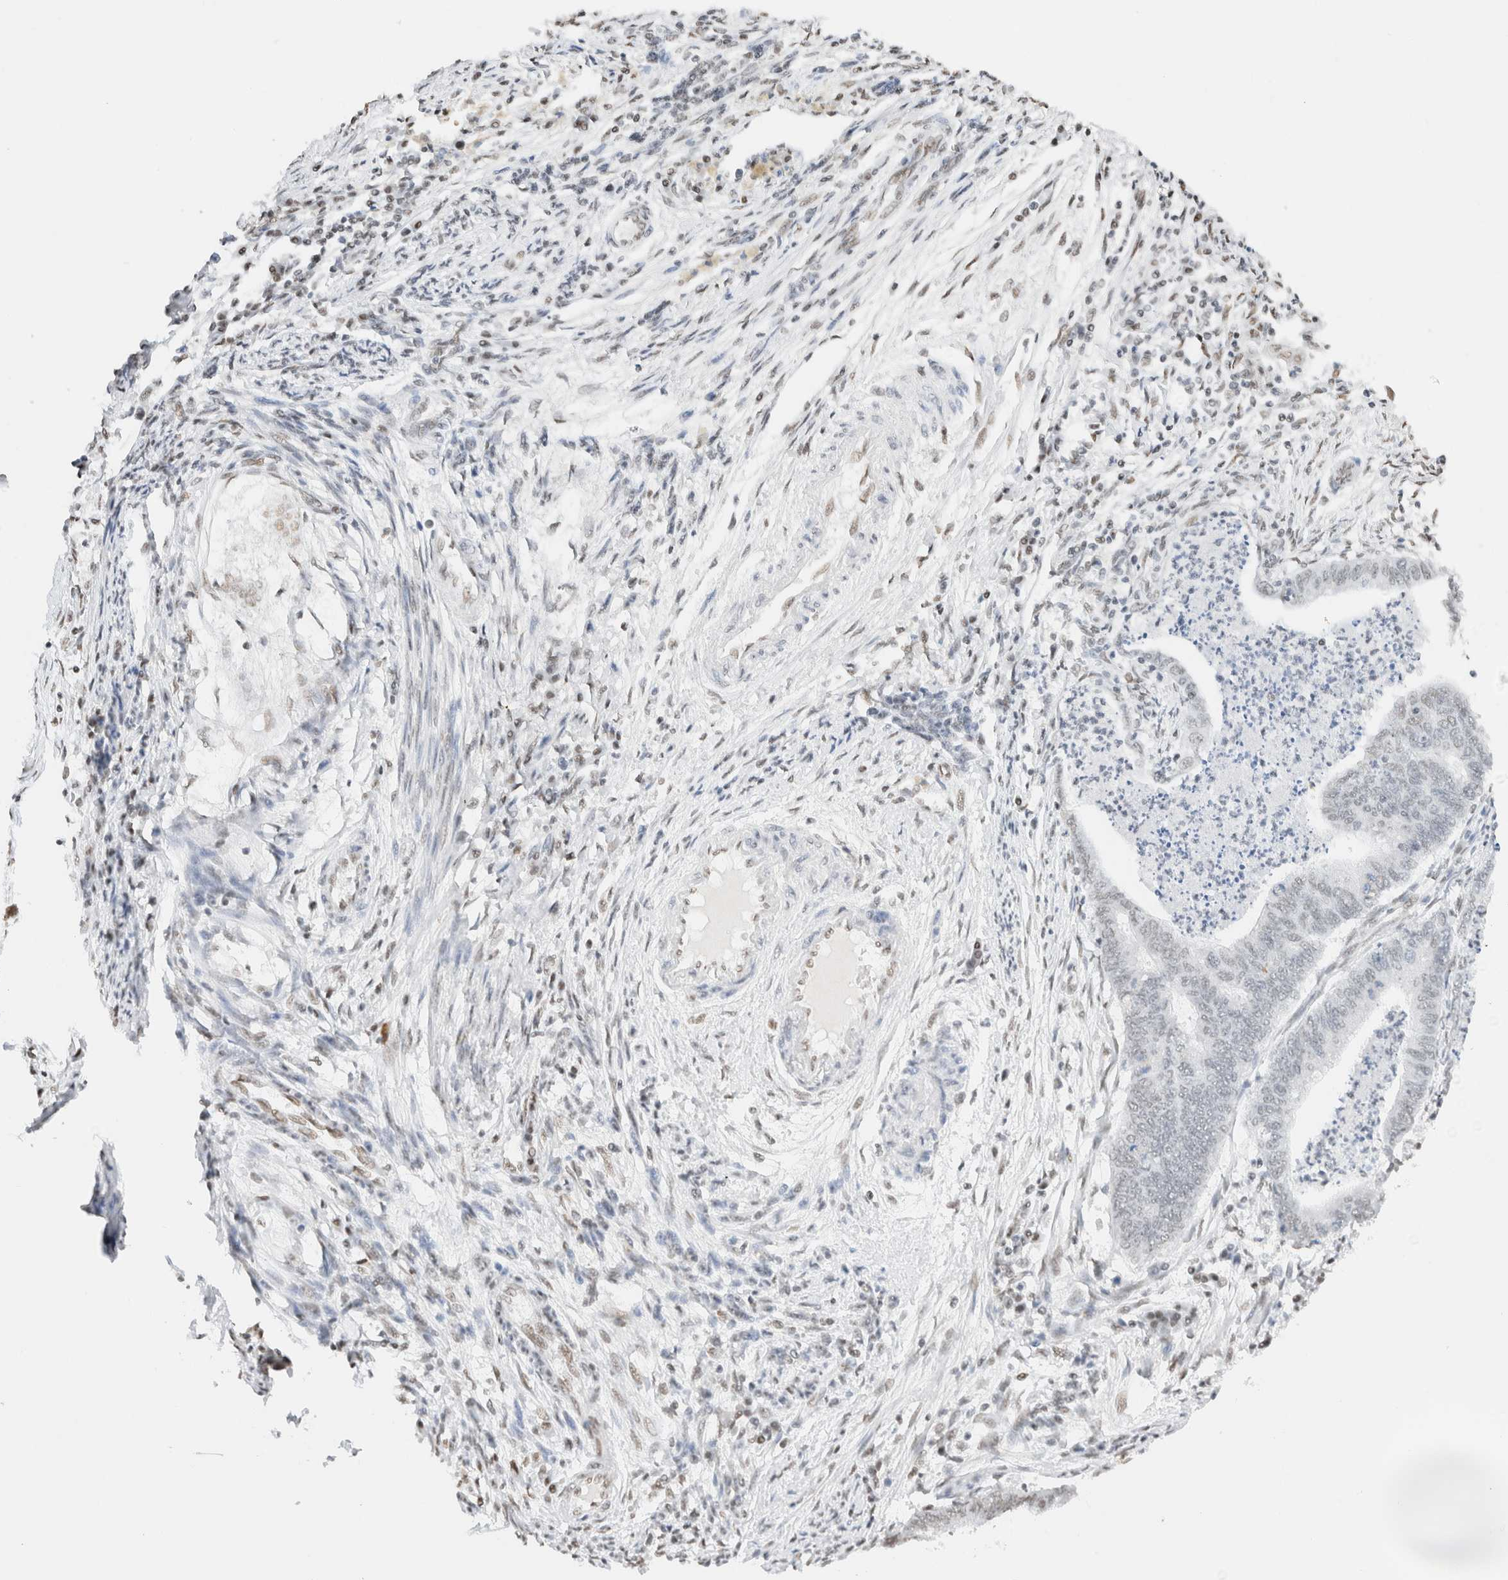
{"staining": {"intensity": "weak", "quantity": "<25%", "location": "nuclear"}, "tissue": "endometrial cancer", "cell_type": "Tumor cells", "image_type": "cancer", "snomed": [{"axis": "morphology", "description": "Polyp, NOS"}, {"axis": "morphology", "description": "Adenocarcinoma, NOS"}, {"axis": "morphology", "description": "Adenoma, NOS"}, {"axis": "topography", "description": "Endometrium"}], "caption": "This image is of endometrial cancer (adenoma) stained with immunohistochemistry (IHC) to label a protein in brown with the nuclei are counter-stained blue. There is no positivity in tumor cells.", "gene": "SUPT3H", "patient": {"sex": "female", "age": 79}}